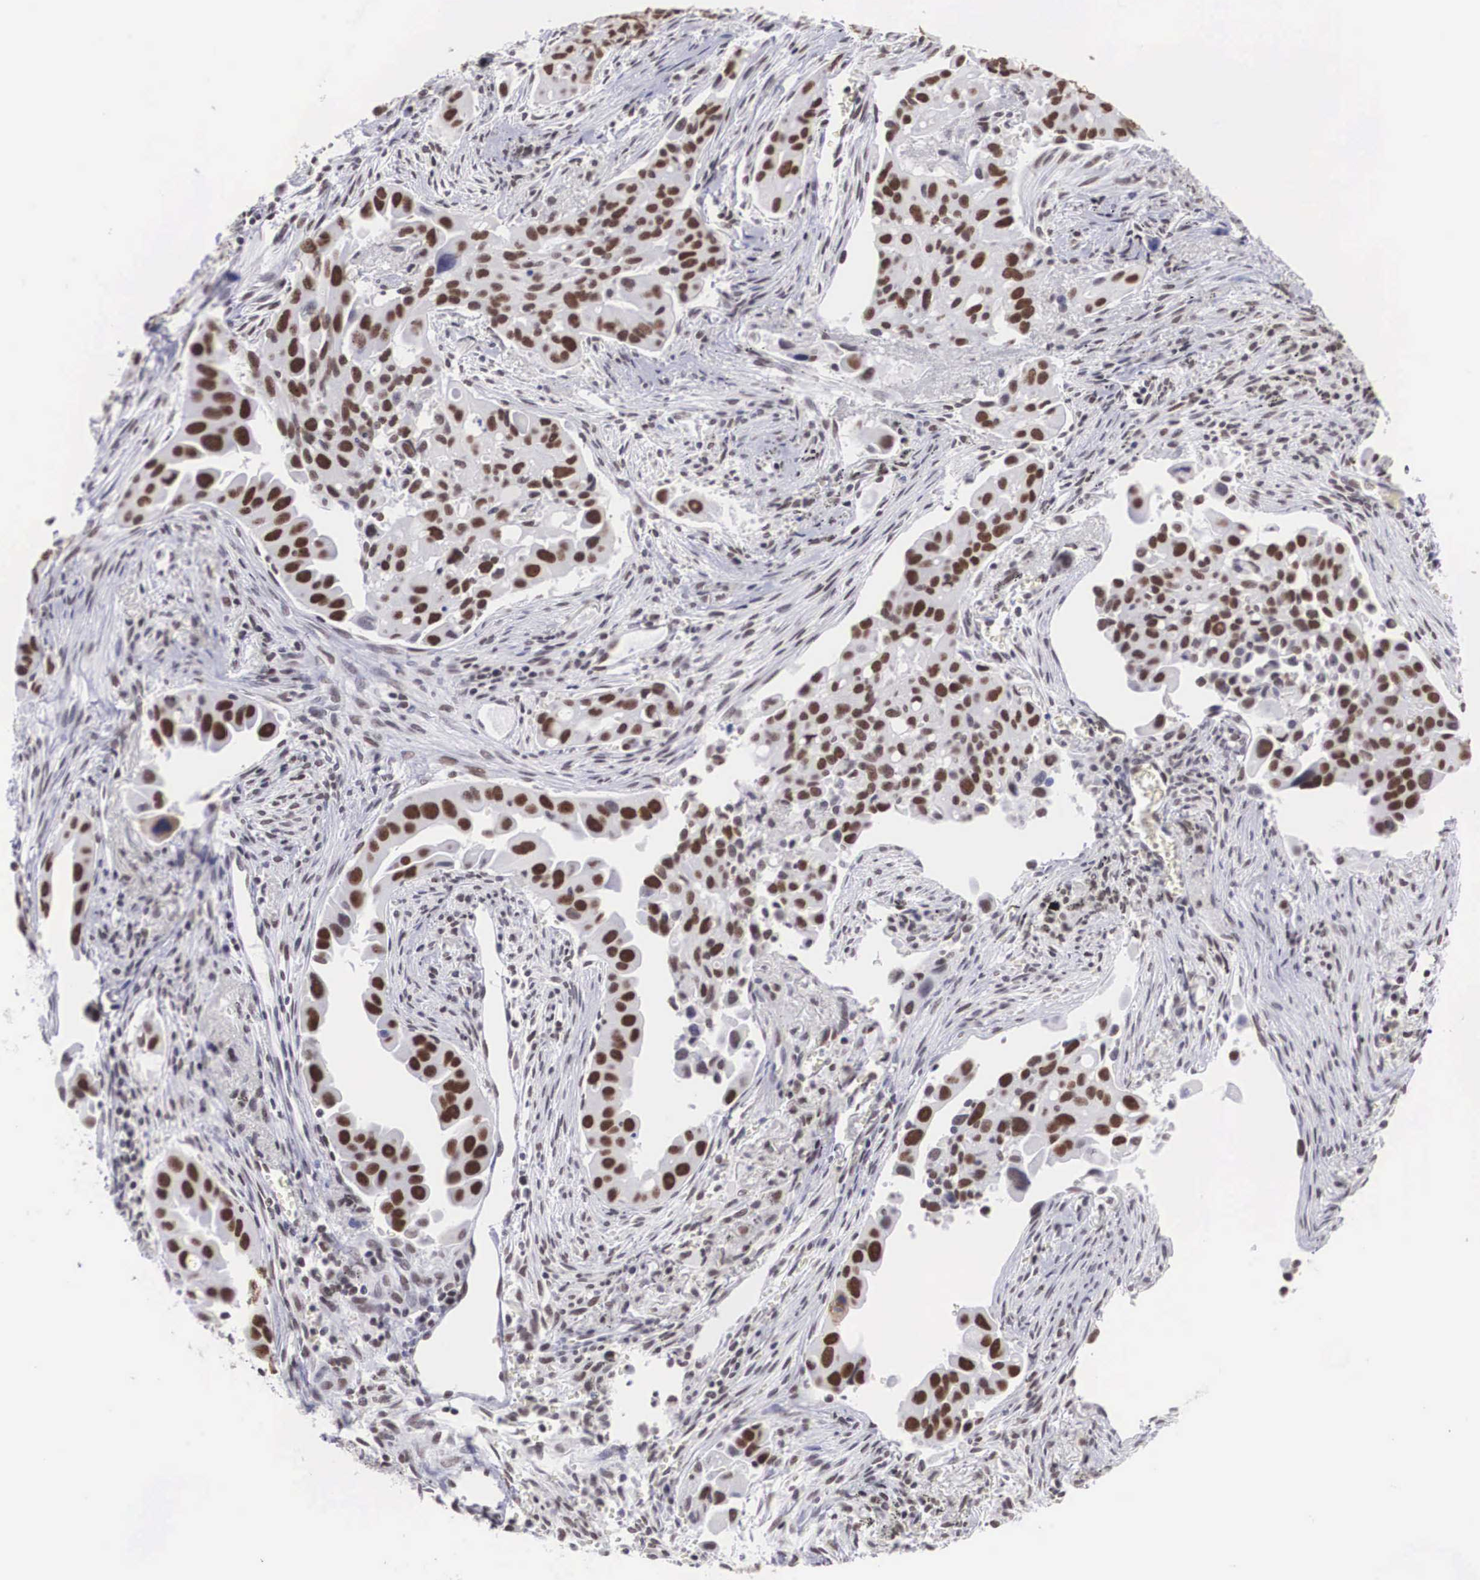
{"staining": {"intensity": "moderate", "quantity": "25%-75%", "location": "nuclear"}, "tissue": "lung cancer", "cell_type": "Tumor cells", "image_type": "cancer", "snomed": [{"axis": "morphology", "description": "Adenocarcinoma, NOS"}, {"axis": "topography", "description": "Lung"}], "caption": "Moderate nuclear staining is appreciated in about 25%-75% of tumor cells in lung adenocarcinoma. The staining was performed using DAB to visualize the protein expression in brown, while the nuclei were stained in blue with hematoxylin (Magnification: 20x).", "gene": "CSTF2", "patient": {"sex": "male", "age": 68}}